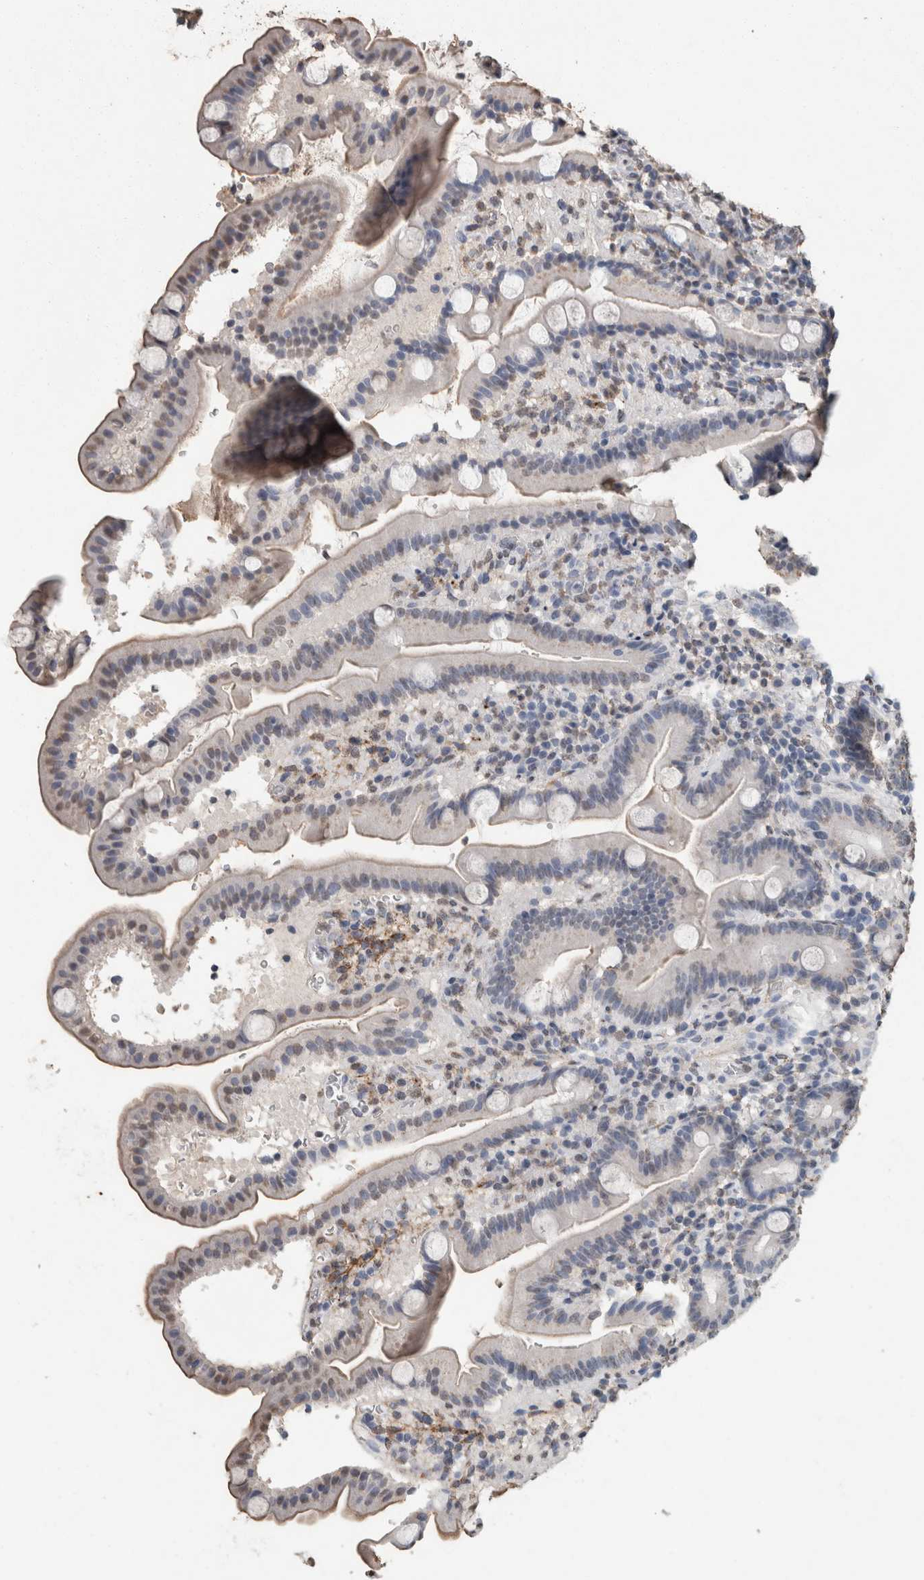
{"staining": {"intensity": "weak", "quantity": "<25%", "location": "nuclear"}, "tissue": "duodenum", "cell_type": "Glandular cells", "image_type": "normal", "snomed": [{"axis": "morphology", "description": "Normal tissue, NOS"}, {"axis": "topography", "description": "Duodenum"}], "caption": "Immunohistochemistry (IHC) of benign human duodenum shows no positivity in glandular cells.", "gene": "LTBP1", "patient": {"sex": "male", "age": 54}}